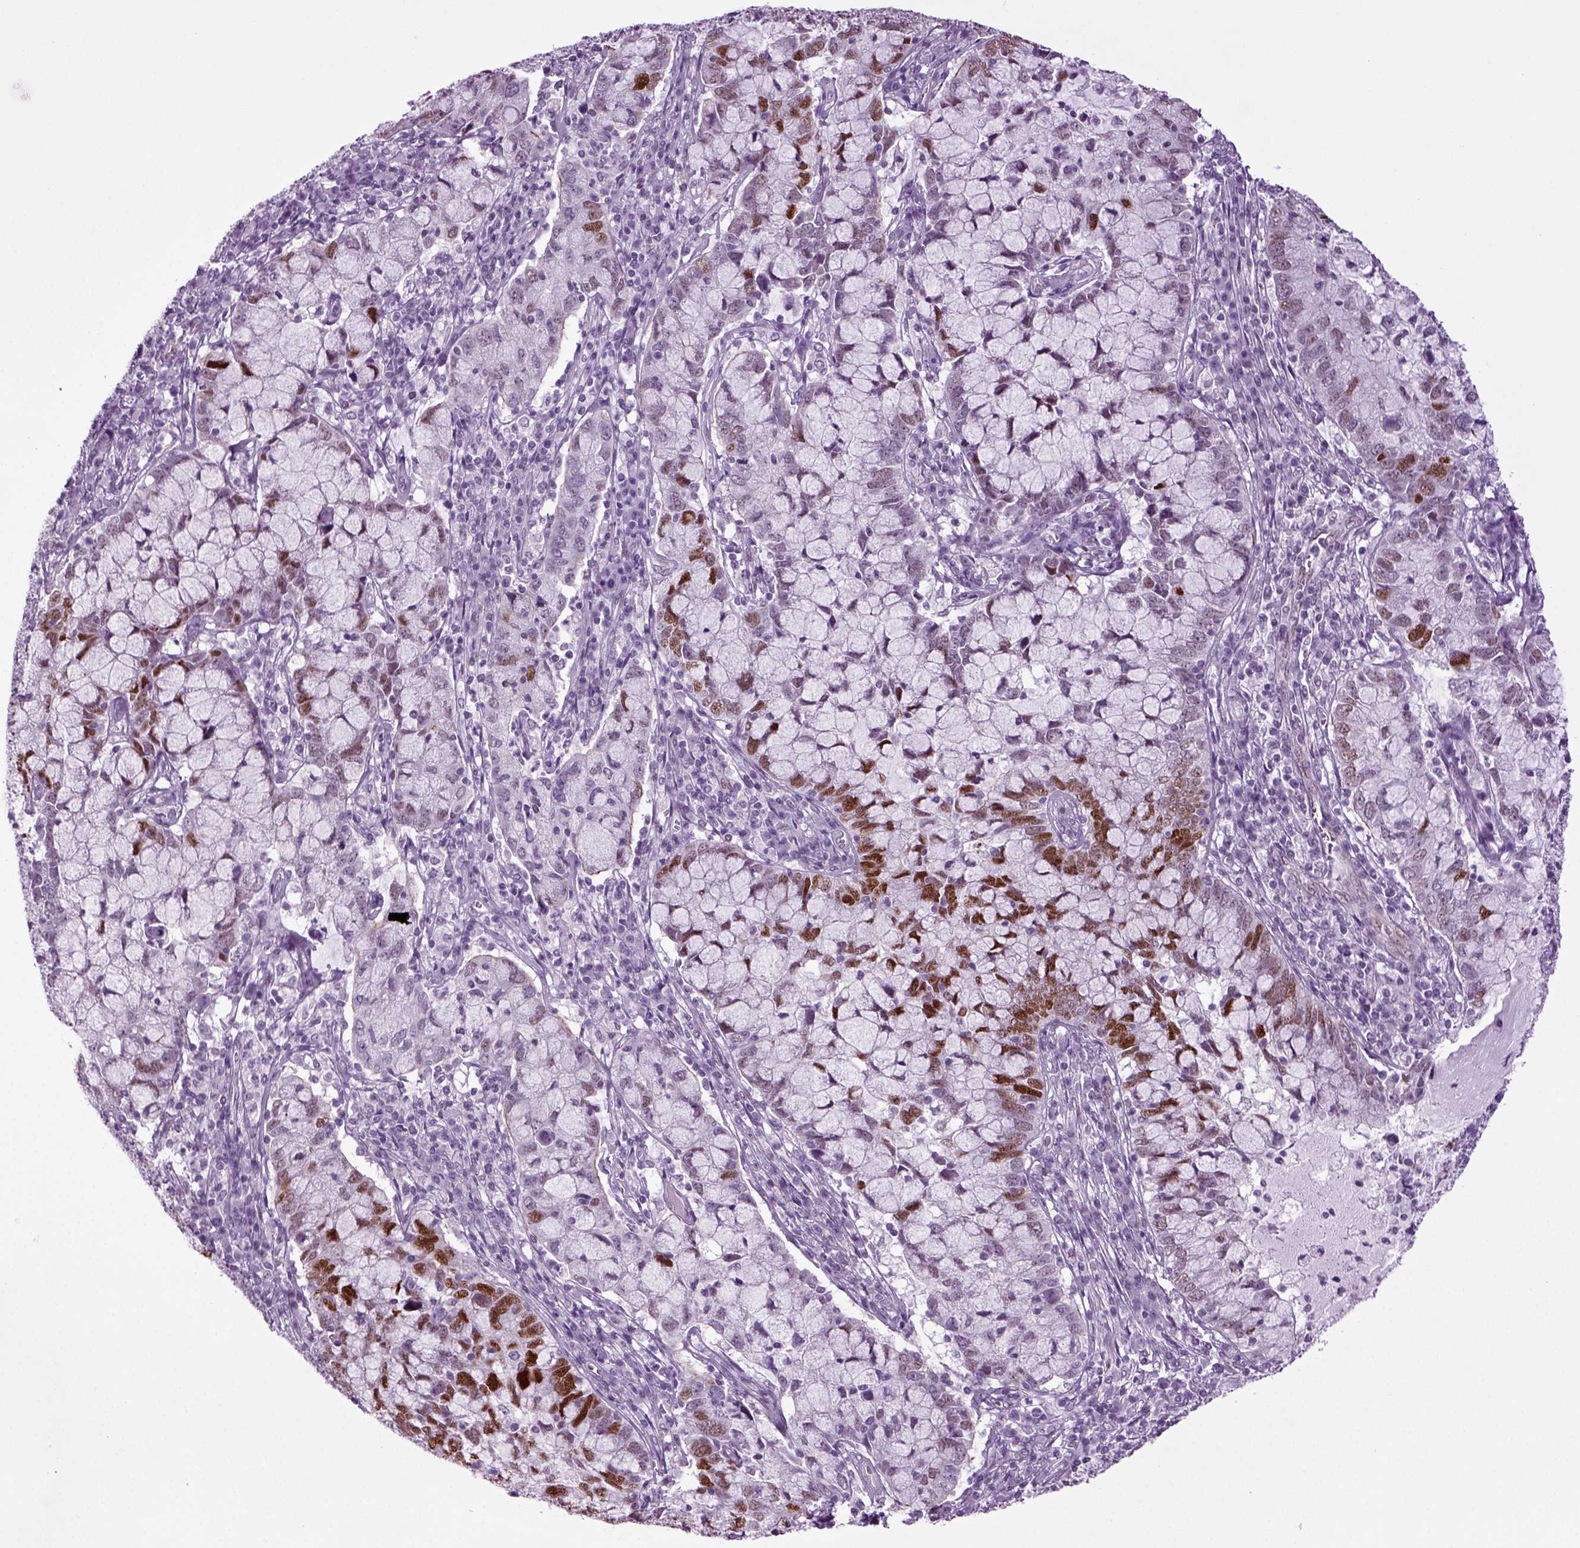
{"staining": {"intensity": "strong", "quantity": "25%-75%", "location": "nuclear"}, "tissue": "cervical cancer", "cell_type": "Tumor cells", "image_type": "cancer", "snomed": [{"axis": "morphology", "description": "Adenocarcinoma, NOS"}, {"axis": "topography", "description": "Cervix"}], "caption": "Adenocarcinoma (cervical) was stained to show a protein in brown. There is high levels of strong nuclear staining in approximately 25%-75% of tumor cells. (brown staining indicates protein expression, while blue staining denotes nuclei).", "gene": "RFX3", "patient": {"sex": "female", "age": 40}}